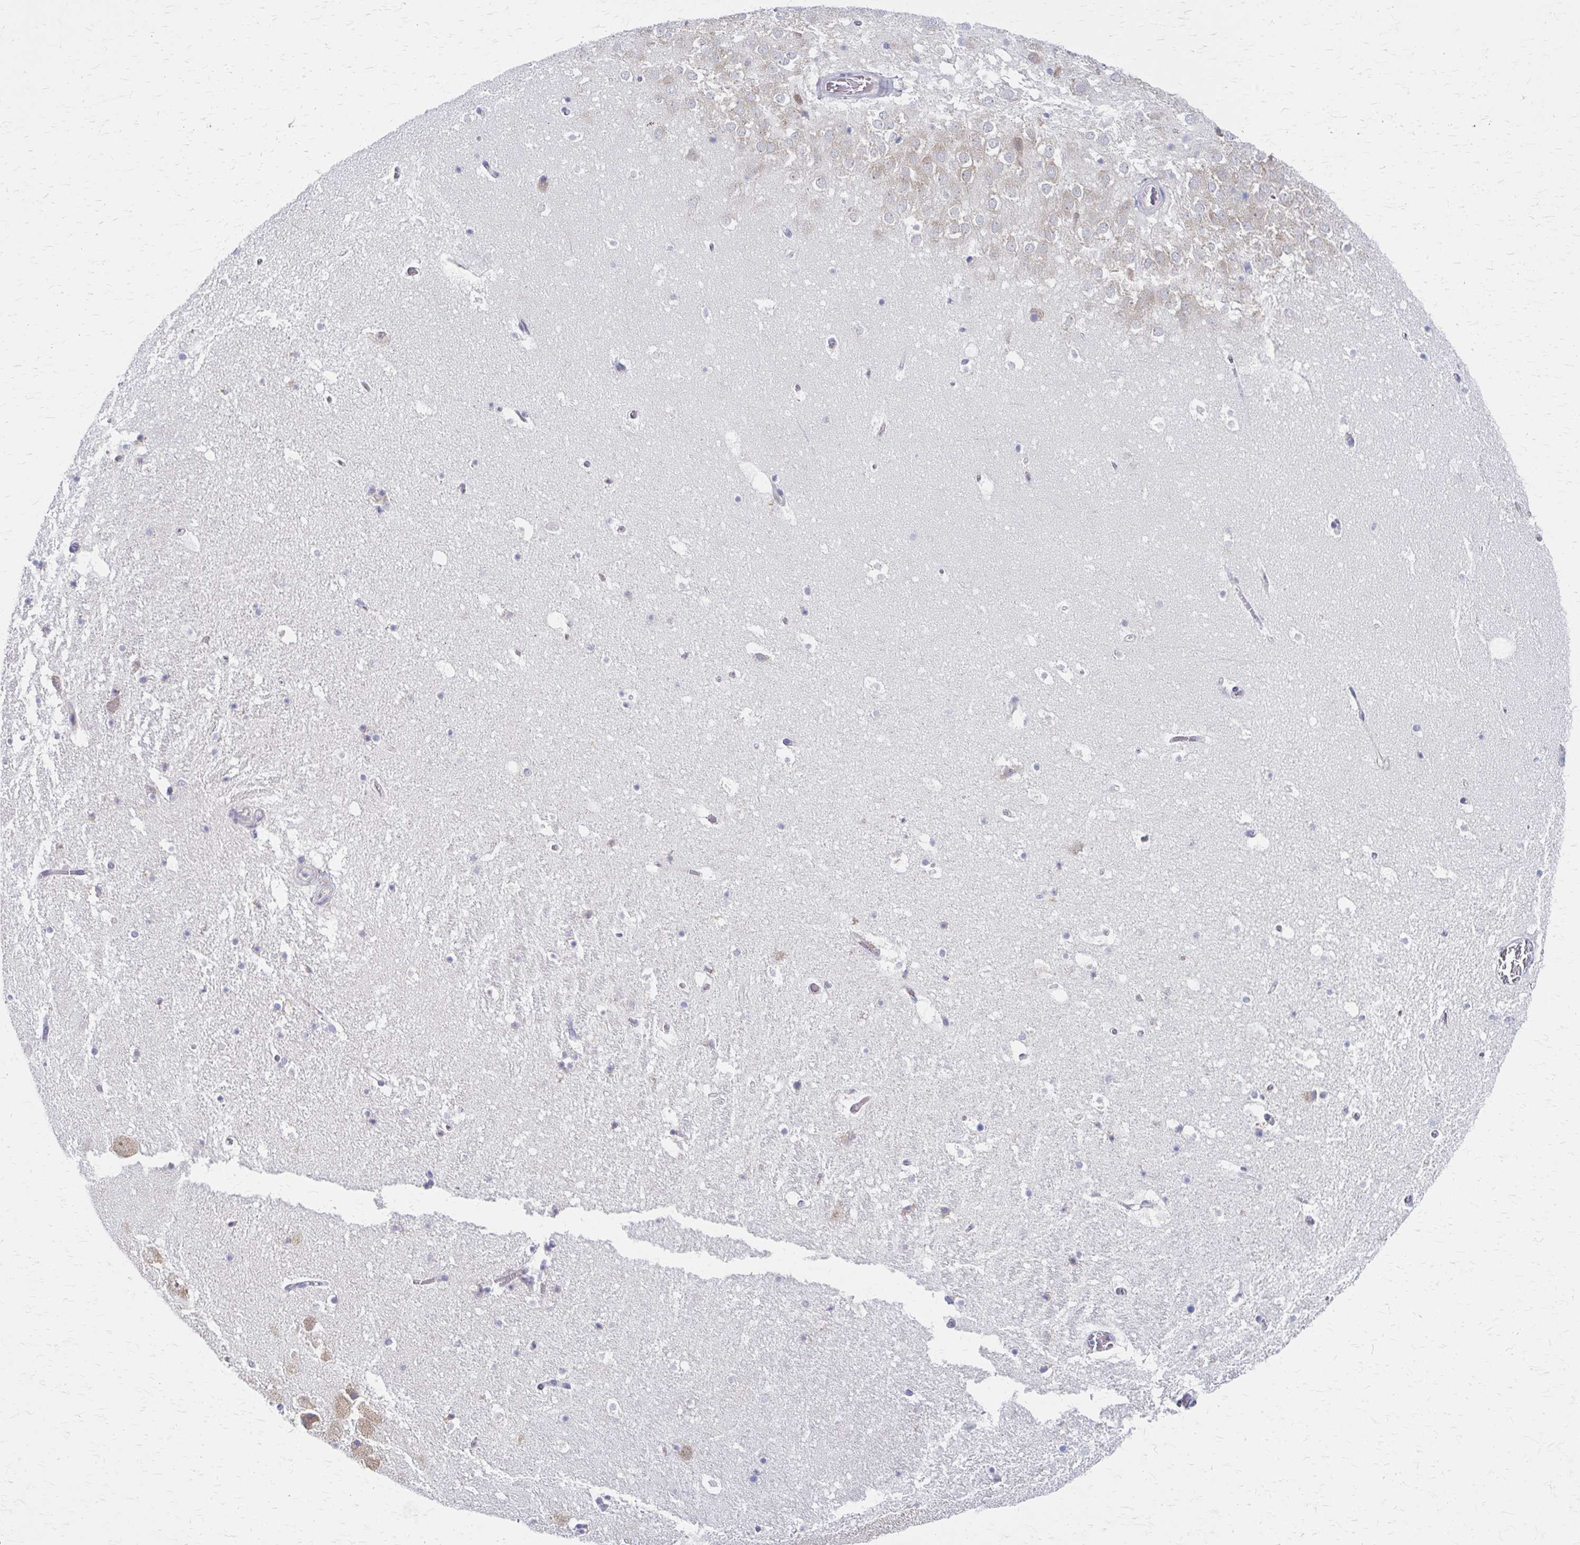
{"staining": {"intensity": "negative", "quantity": "none", "location": "none"}, "tissue": "hippocampus", "cell_type": "Glial cells", "image_type": "normal", "snomed": [{"axis": "morphology", "description": "Normal tissue, NOS"}, {"axis": "topography", "description": "Hippocampus"}], "caption": "DAB immunohistochemical staining of unremarkable hippocampus displays no significant positivity in glial cells. Brightfield microscopy of IHC stained with DAB (3,3'-diaminobenzidine) (brown) and hematoxylin (blue), captured at high magnification.", "gene": "RPL27A", "patient": {"sex": "female", "age": 42}}